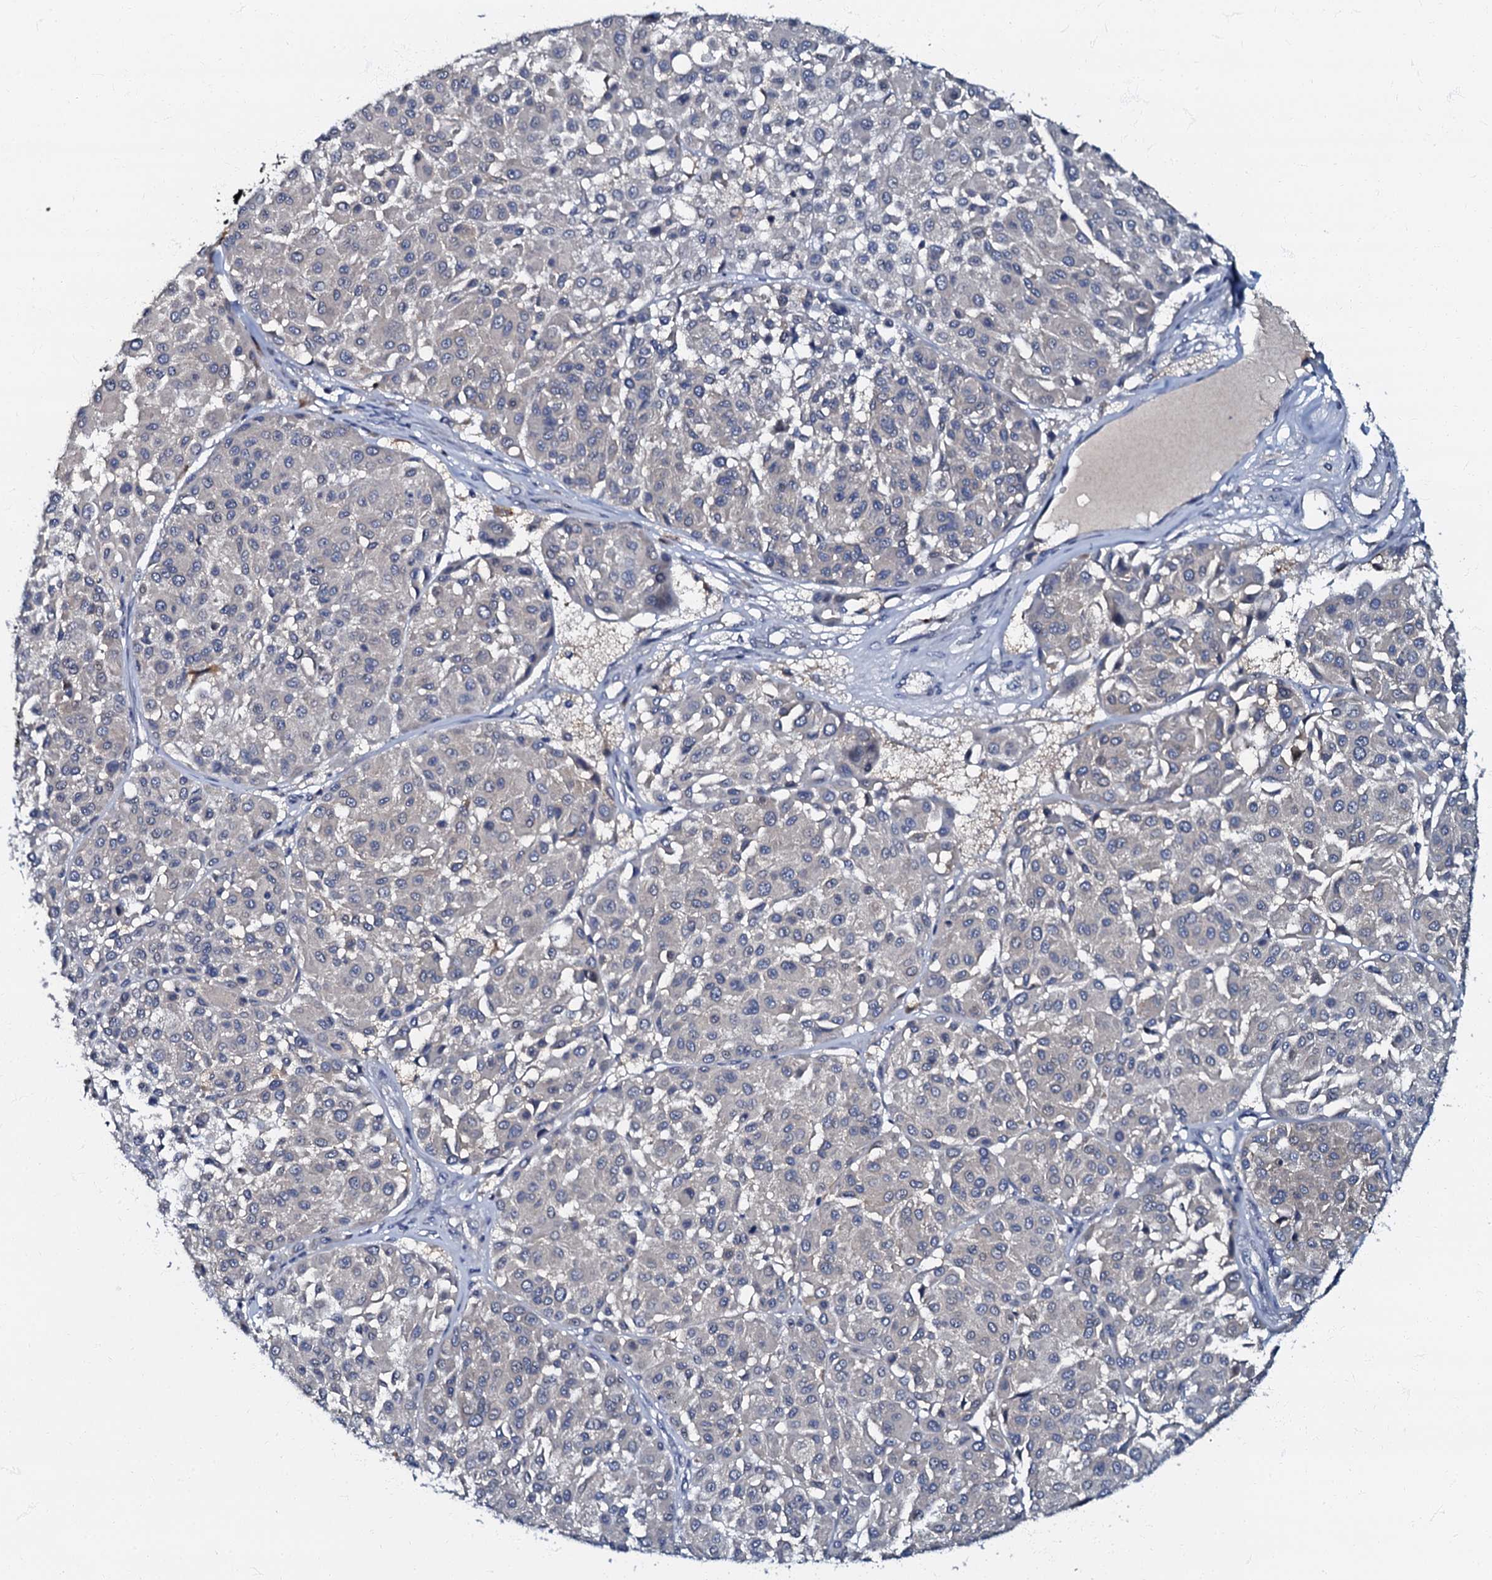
{"staining": {"intensity": "negative", "quantity": "none", "location": "none"}, "tissue": "melanoma", "cell_type": "Tumor cells", "image_type": "cancer", "snomed": [{"axis": "morphology", "description": "Malignant melanoma, Metastatic site"}, {"axis": "topography", "description": "Soft tissue"}], "caption": "High power microscopy micrograph of an IHC micrograph of malignant melanoma (metastatic site), revealing no significant staining in tumor cells. (DAB (3,3'-diaminobenzidine) immunohistochemistry (IHC), high magnification).", "gene": "OLAH", "patient": {"sex": "male", "age": 41}}